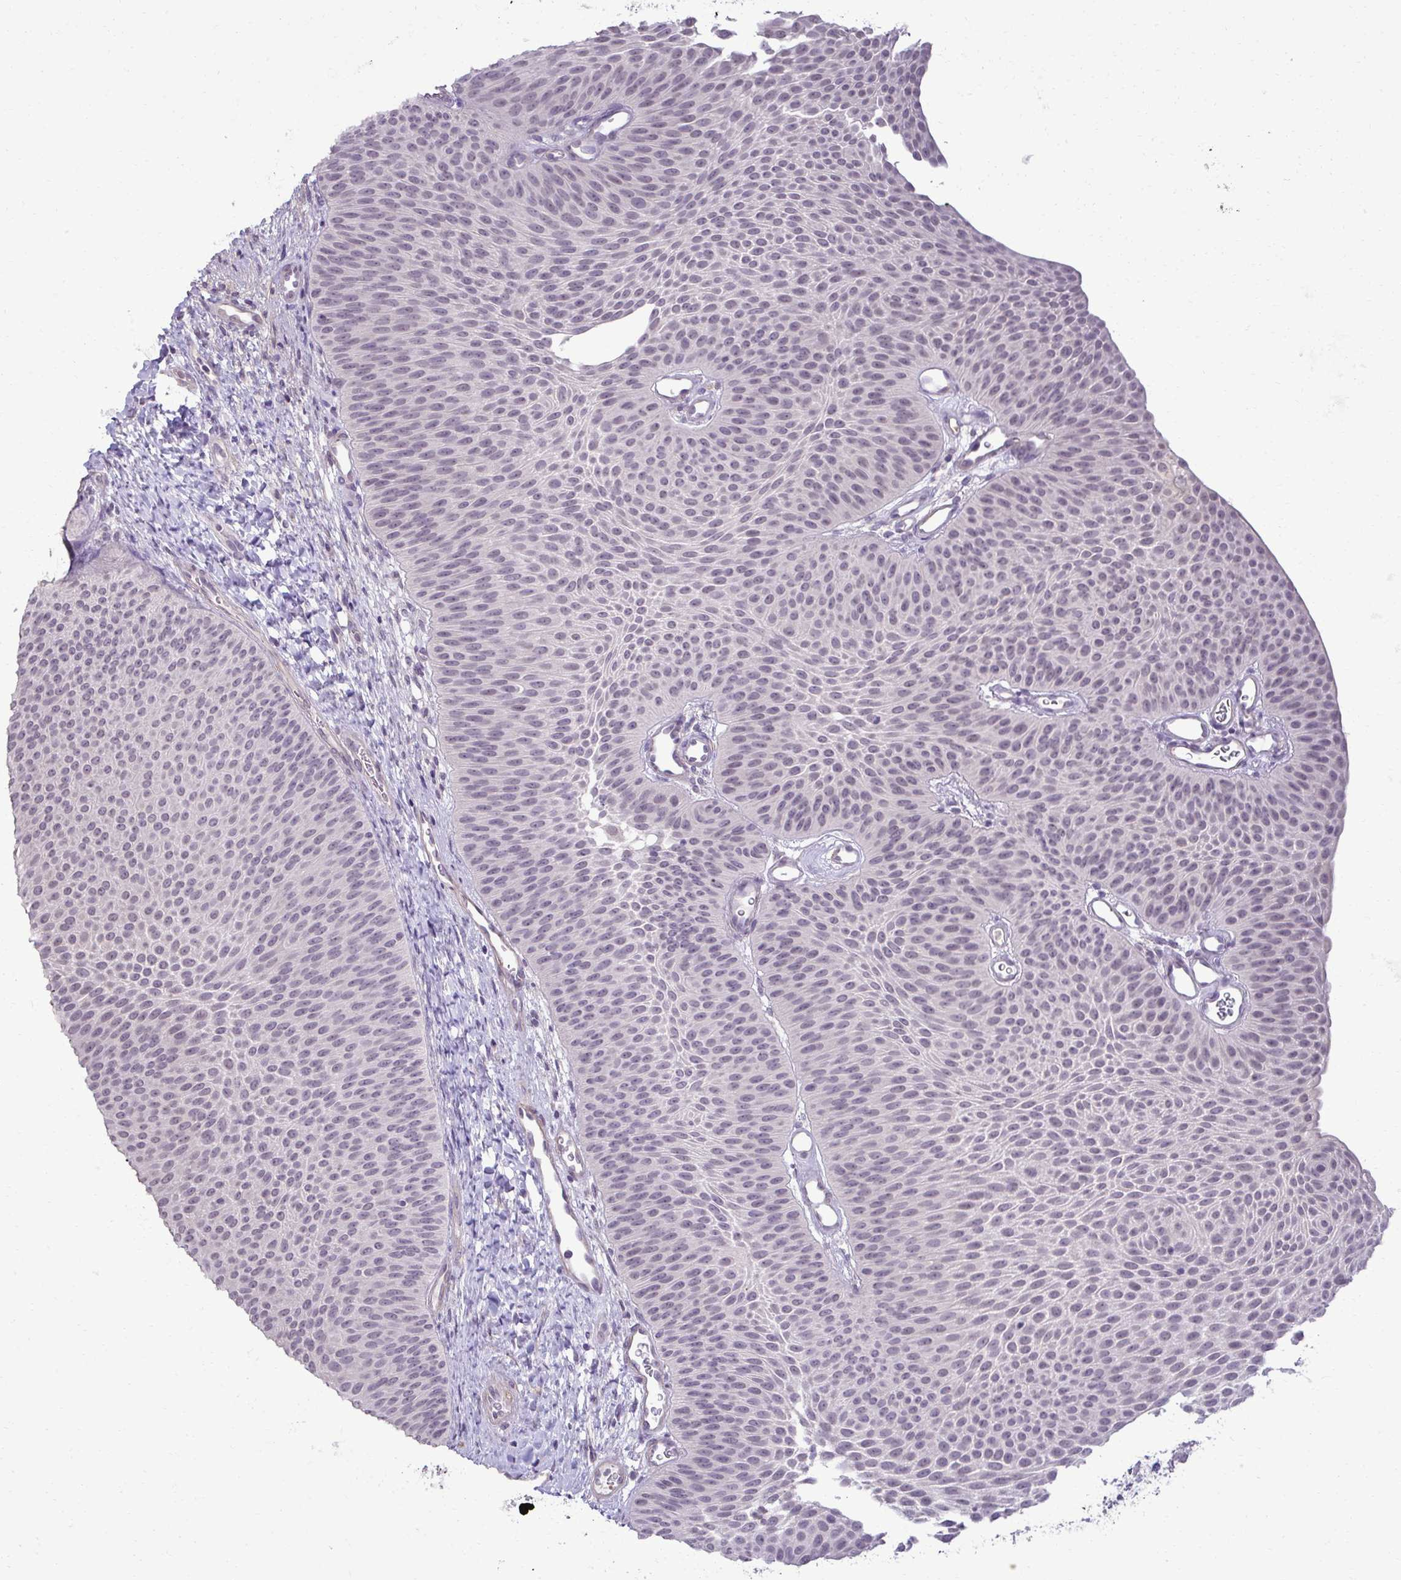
{"staining": {"intensity": "negative", "quantity": "none", "location": "none"}, "tissue": "urothelial cancer", "cell_type": "Tumor cells", "image_type": "cancer", "snomed": [{"axis": "morphology", "description": "Urothelial carcinoma, Low grade"}, {"axis": "topography", "description": "Urinary bladder"}], "caption": "Immunohistochemistry (IHC) micrograph of urothelial cancer stained for a protein (brown), which displays no positivity in tumor cells.", "gene": "SLC30A3", "patient": {"sex": "female", "age": 60}}